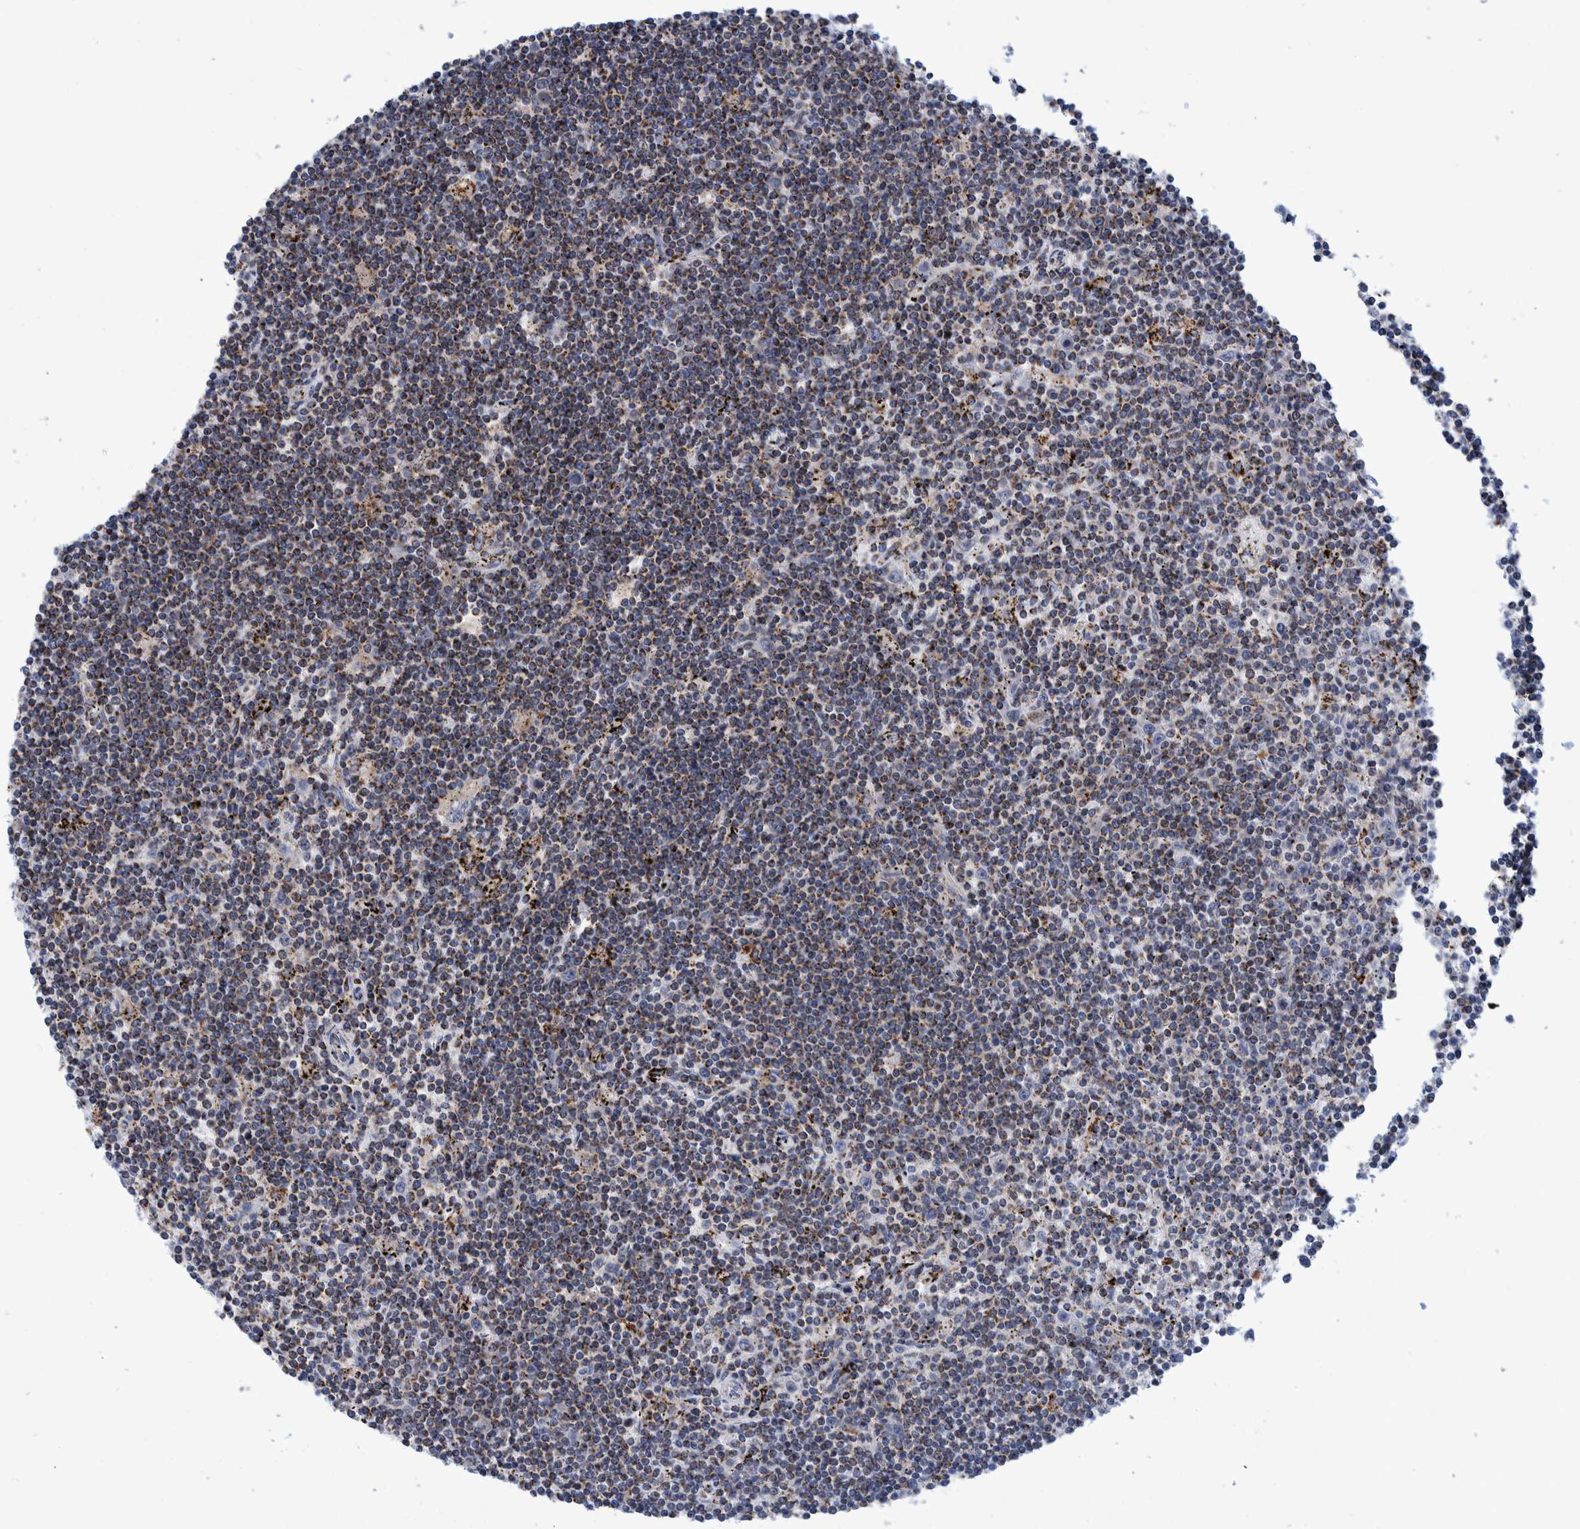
{"staining": {"intensity": "strong", "quantity": ">75%", "location": "cytoplasmic/membranous"}, "tissue": "lymphoma", "cell_type": "Tumor cells", "image_type": "cancer", "snomed": [{"axis": "morphology", "description": "Malignant lymphoma, non-Hodgkin's type, Low grade"}, {"axis": "topography", "description": "Spleen"}], "caption": "Protein positivity by immunohistochemistry displays strong cytoplasmic/membranous positivity in approximately >75% of tumor cells in malignant lymphoma, non-Hodgkin's type (low-grade). The staining is performed using DAB brown chromogen to label protein expression. The nuclei are counter-stained blue using hematoxylin.", "gene": "BZW2", "patient": {"sex": "male", "age": 76}}